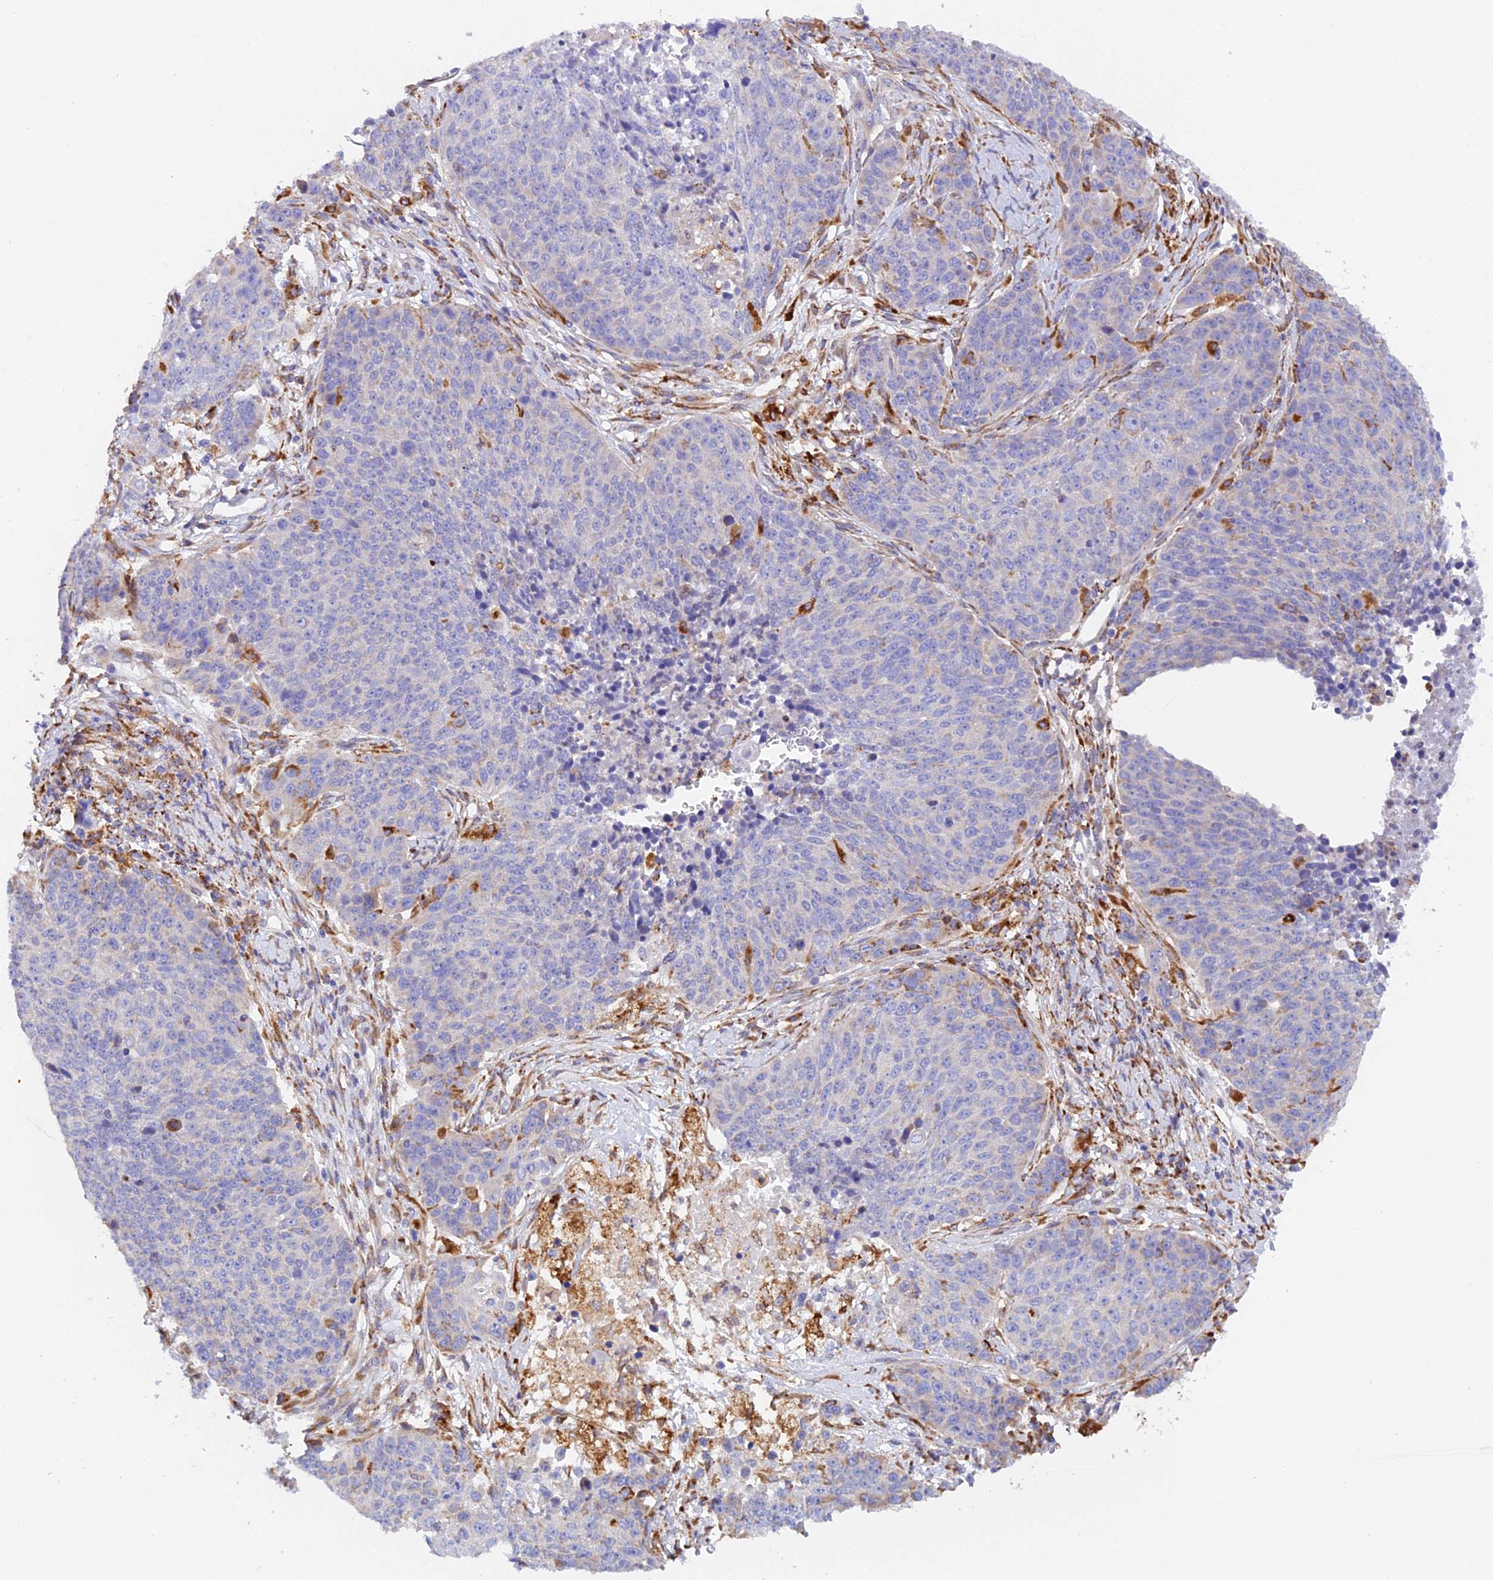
{"staining": {"intensity": "negative", "quantity": "none", "location": "none"}, "tissue": "lung cancer", "cell_type": "Tumor cells", "image_type": "cancer", "snomed": [{"axis": "morphology", "description": "Normal tissue, NOS"}, {"axis": "morphology", "description": "Squamous cell carcinoma, NOS"}, {"axis": "topography", "description": "Lymph node"}, {"axis": "topography", "description": "Lung"}], "caption": "IHC image of squamous cell carcinoma (lung) stained for a protein (brown), which reveals no positivity in tumor cells. (DAB immunohistochemistry (IHC) visualized using brightfield microscopy, high magnification).", "gene": "VKORC1", "patient": {"sex": "male", "age": 66}}